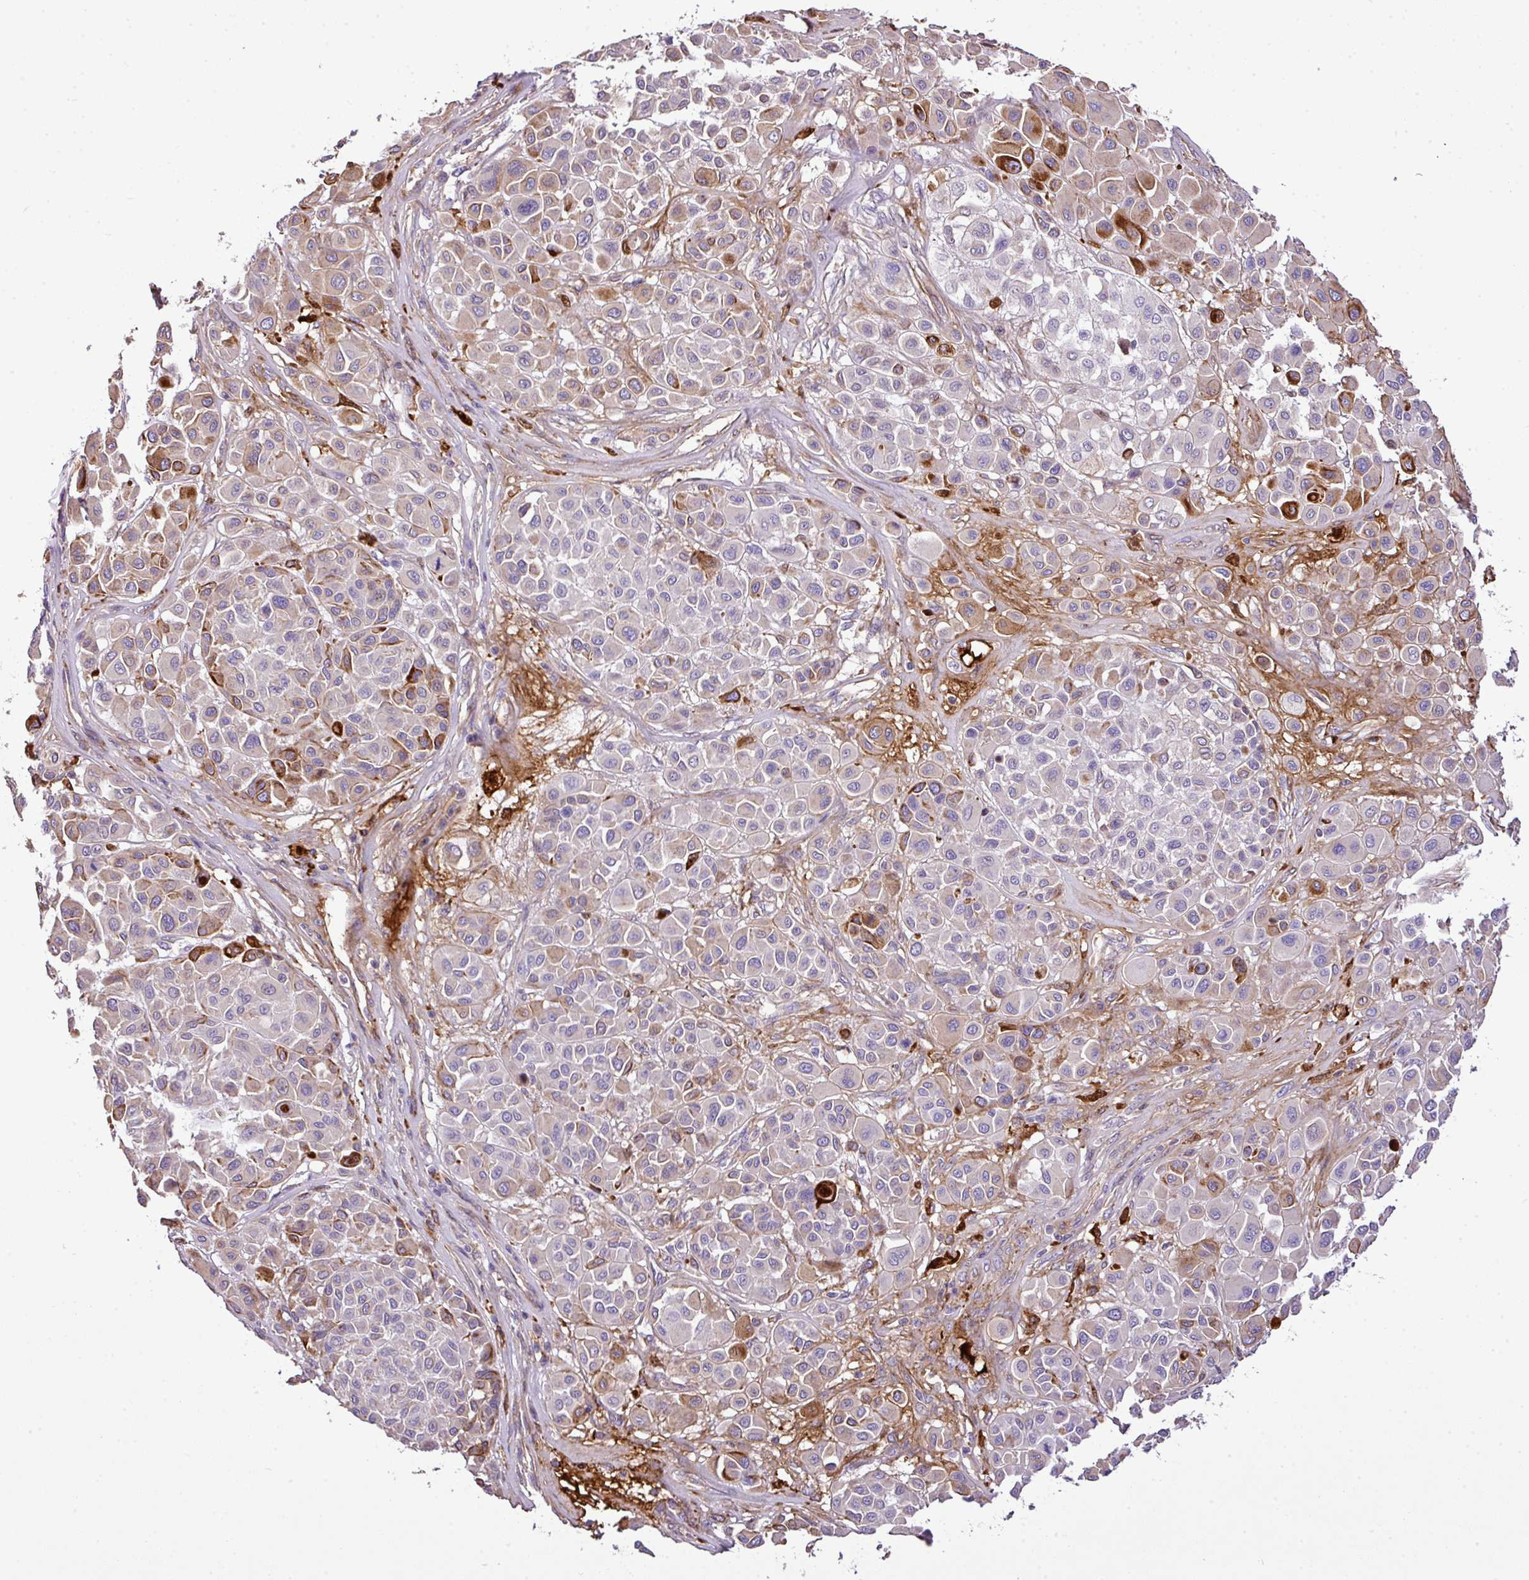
{"staining": {"intensity": "moderate", "quantity": "<25%", "location": "cytoplasmic/membranous"}, "tissue": "melanoma", "cell_type": "Tumor cells", "image_type": "cancer", "snomed": [{"axis": "morphology", "description": "Malignant melanoma, Metastatic site"}, {"axis": "topography", "description": "Soft tissue"}], "caption": "Melanoma stained with DAB immunohistochemistry displays low levels of moderate cytoplasmic/membranous expression in approximately <25% of tumor cells. The staining was performed using DAB, with brown indicating positive protein expression. Nuclei are stained blue with hematoxylin.", "gene": "CTXN2", "patient": {"sex": "male", "age": 41}}